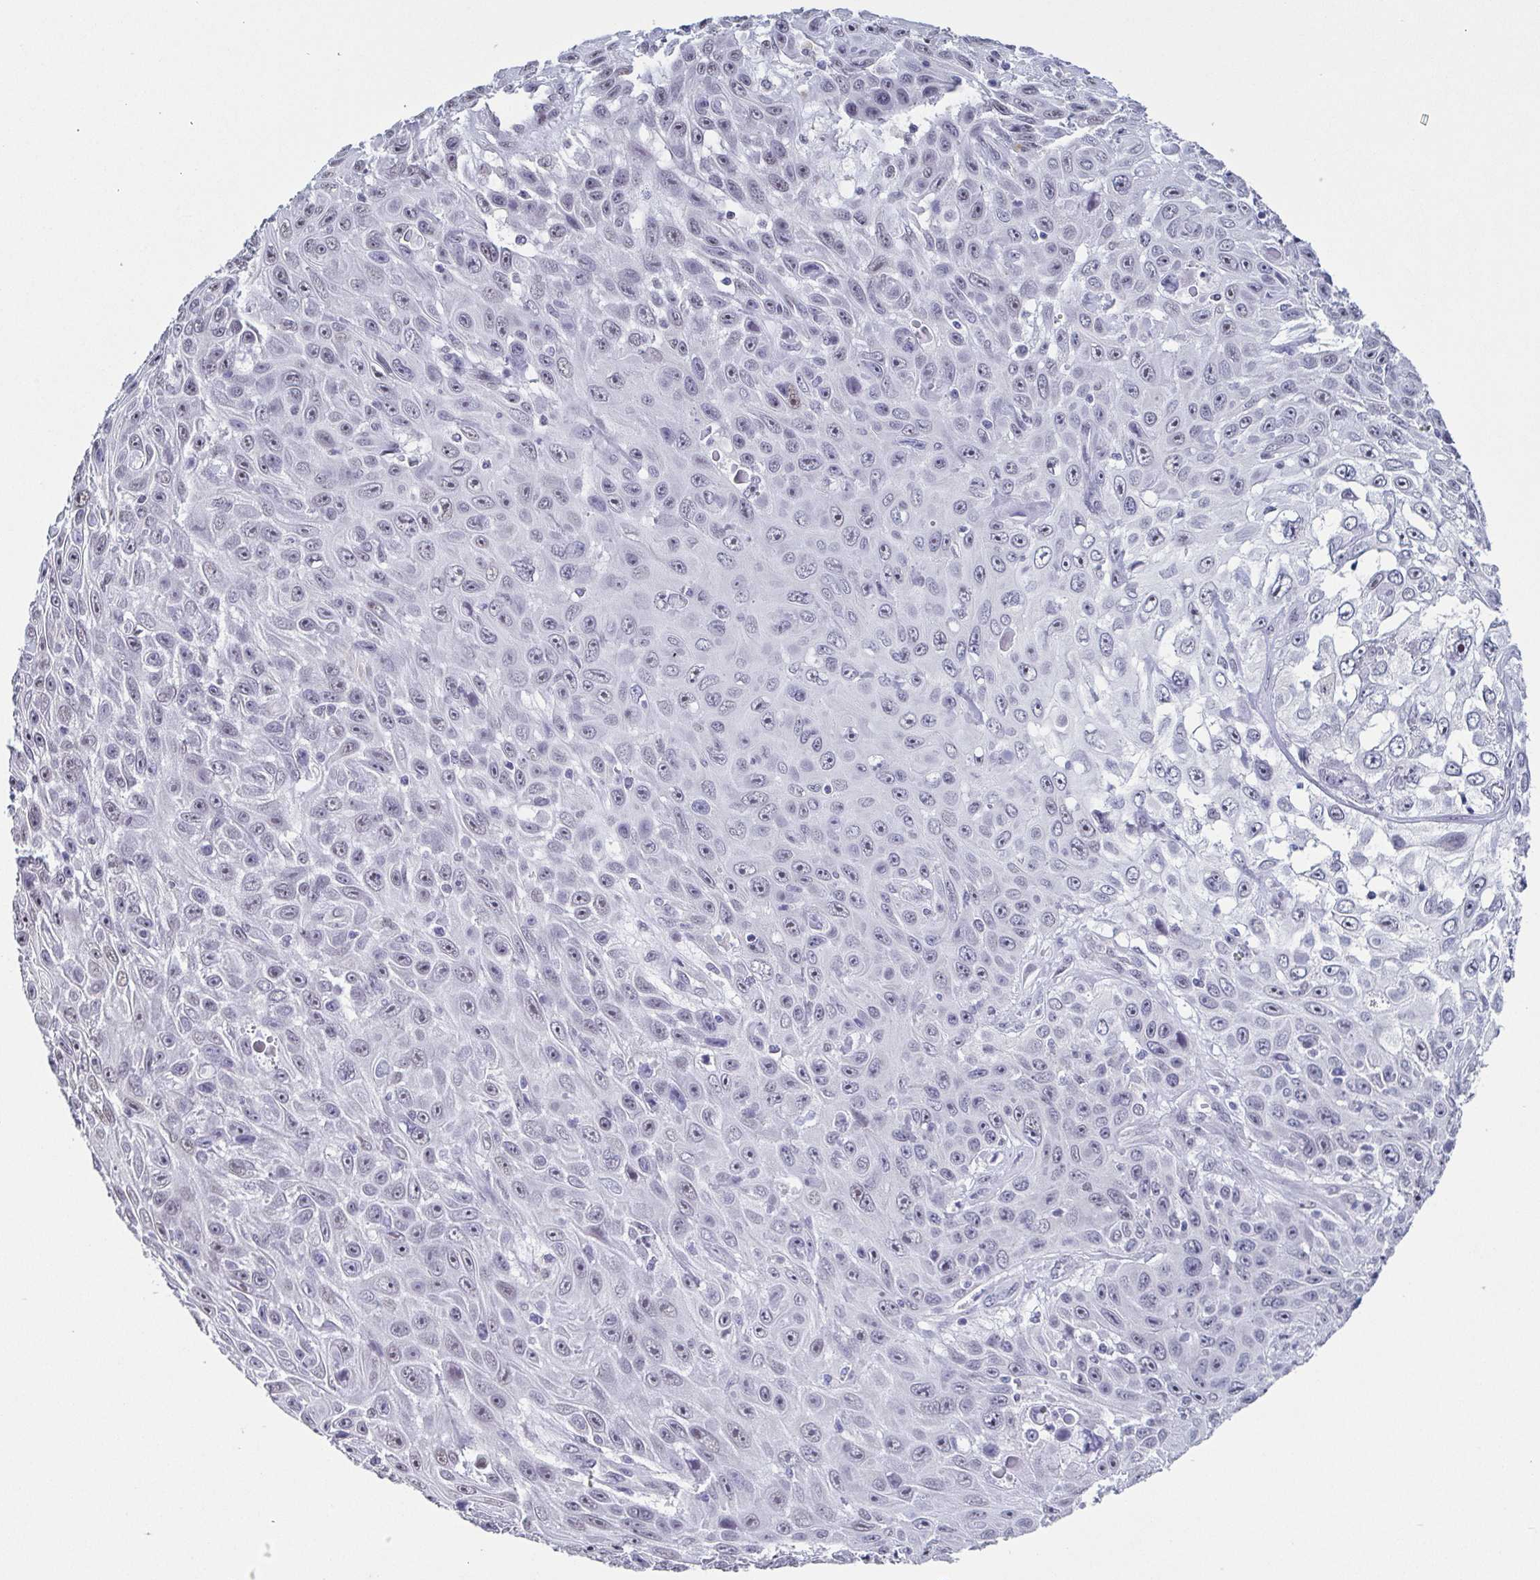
{"staining": {"intensity": "negative", "quantity": "none", "location": "none"}, "tissue": "skin cancer", "cell_type": "Tumor cells", "image_type": "cancer", "snomed": [{"axis": "morphology", "description": "Squamous cell carcinoma, NOS"}, {"axis": "topography", "description": "Skin"}], "caption": "Skin squamous cell carcinoma was stained to show a protein in brown. There is no significant expression in tumor cells. (IHC, brightfield microscopy, high magnification).", "gene": "TMEM92", "patient": {"sex": "male", "age": 82}}